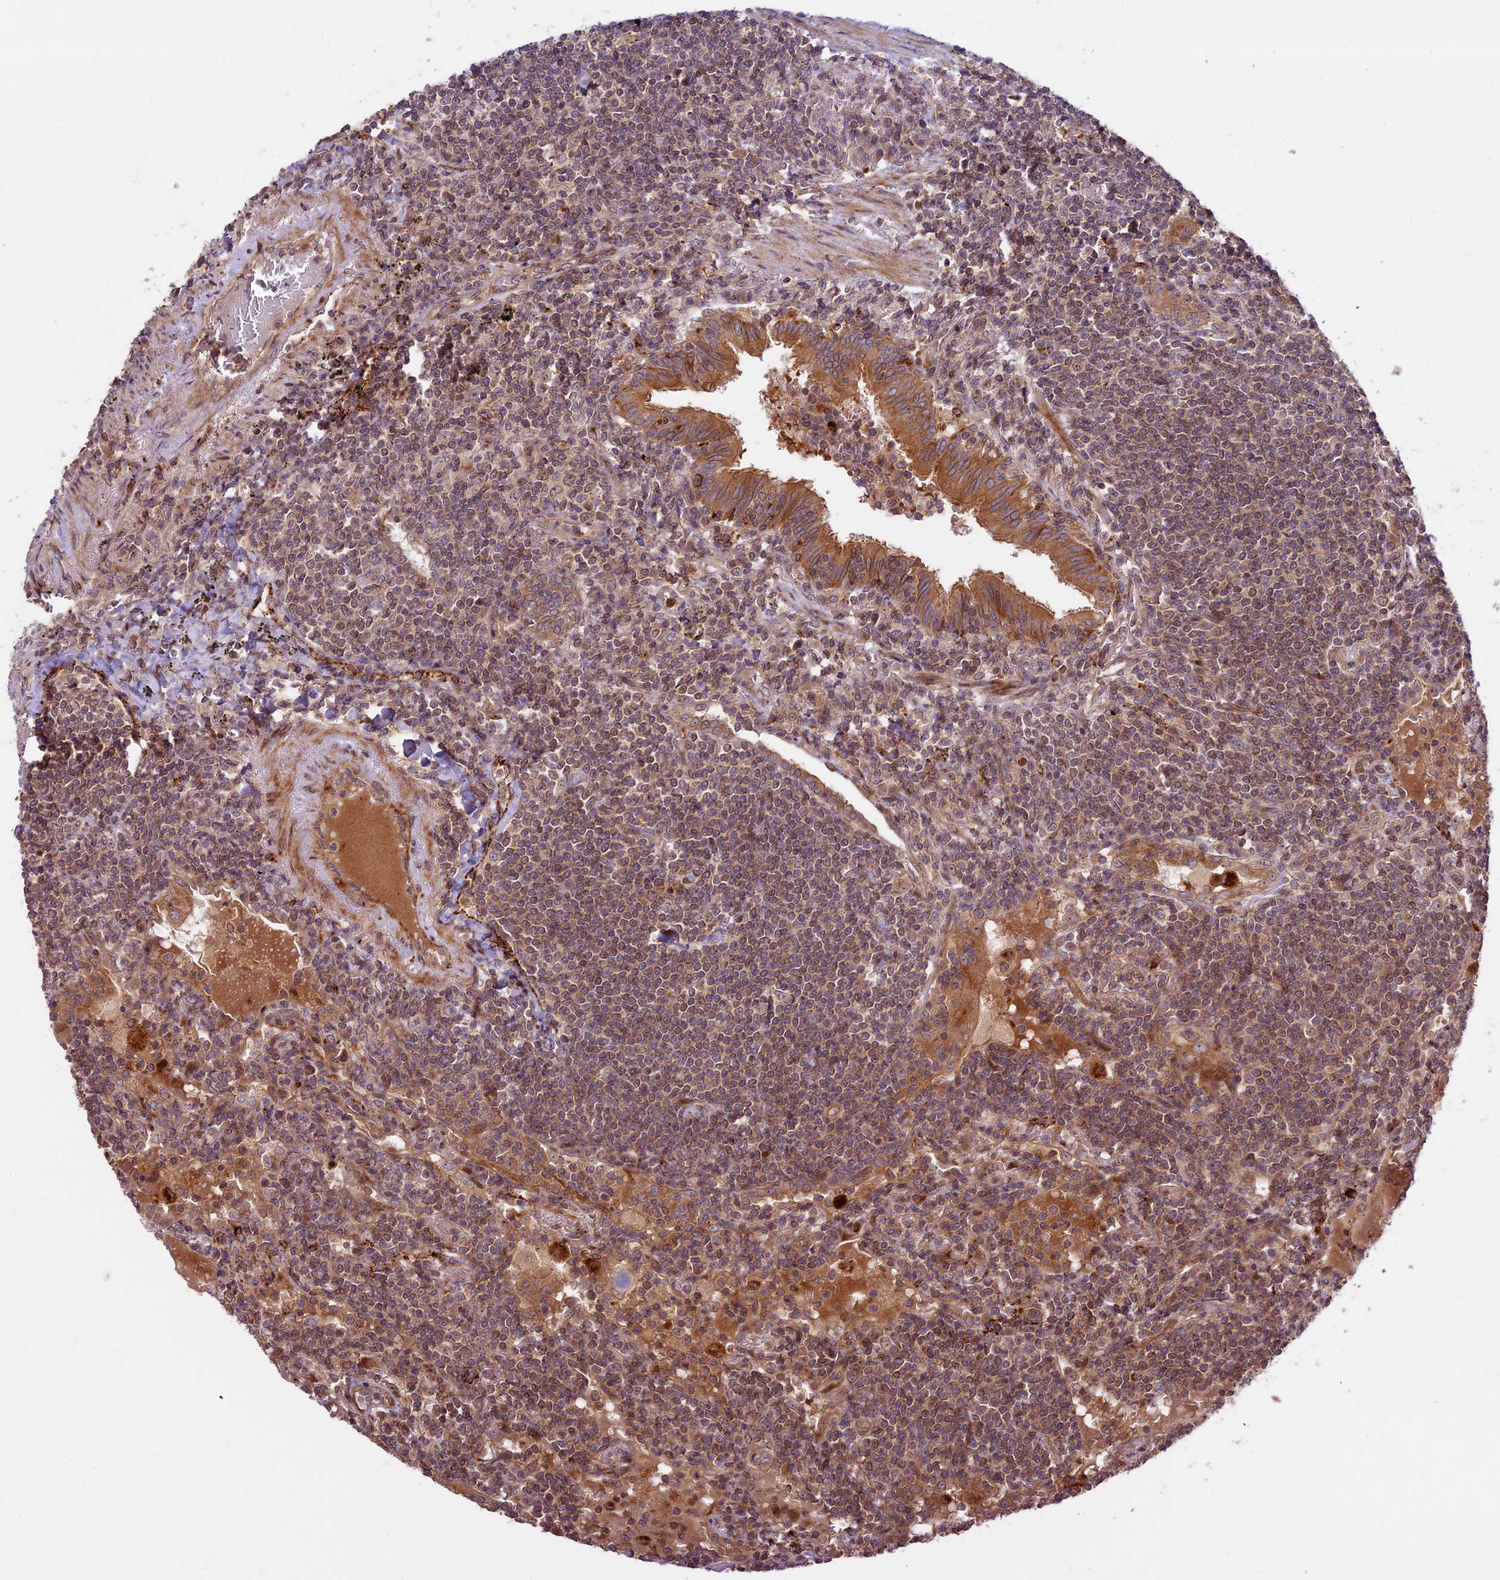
{"staining": {"intensity": "moderate", "quantity": ">75%", "location": "cytoplasmic/membranous"}, "tissue": "lymphoma", "cell_type": "Tumor cells", "image_type": "cancer", "snomed": [{"axis": "morphology", "description": "Malignant lymphoma, non-Hodgkin's type, Low grade"}, {"axis": "topography", "description": "Lung"}], "caption": "Immunohistochemical staining of human low-grade malignant lymphoma, non-Hodgkin's type displays moderate cytoplasmic/membranous protein staining in about >75% of tumor cells.", "gene": "DGKH", "patient": {"sex": "female", "age": 71}}